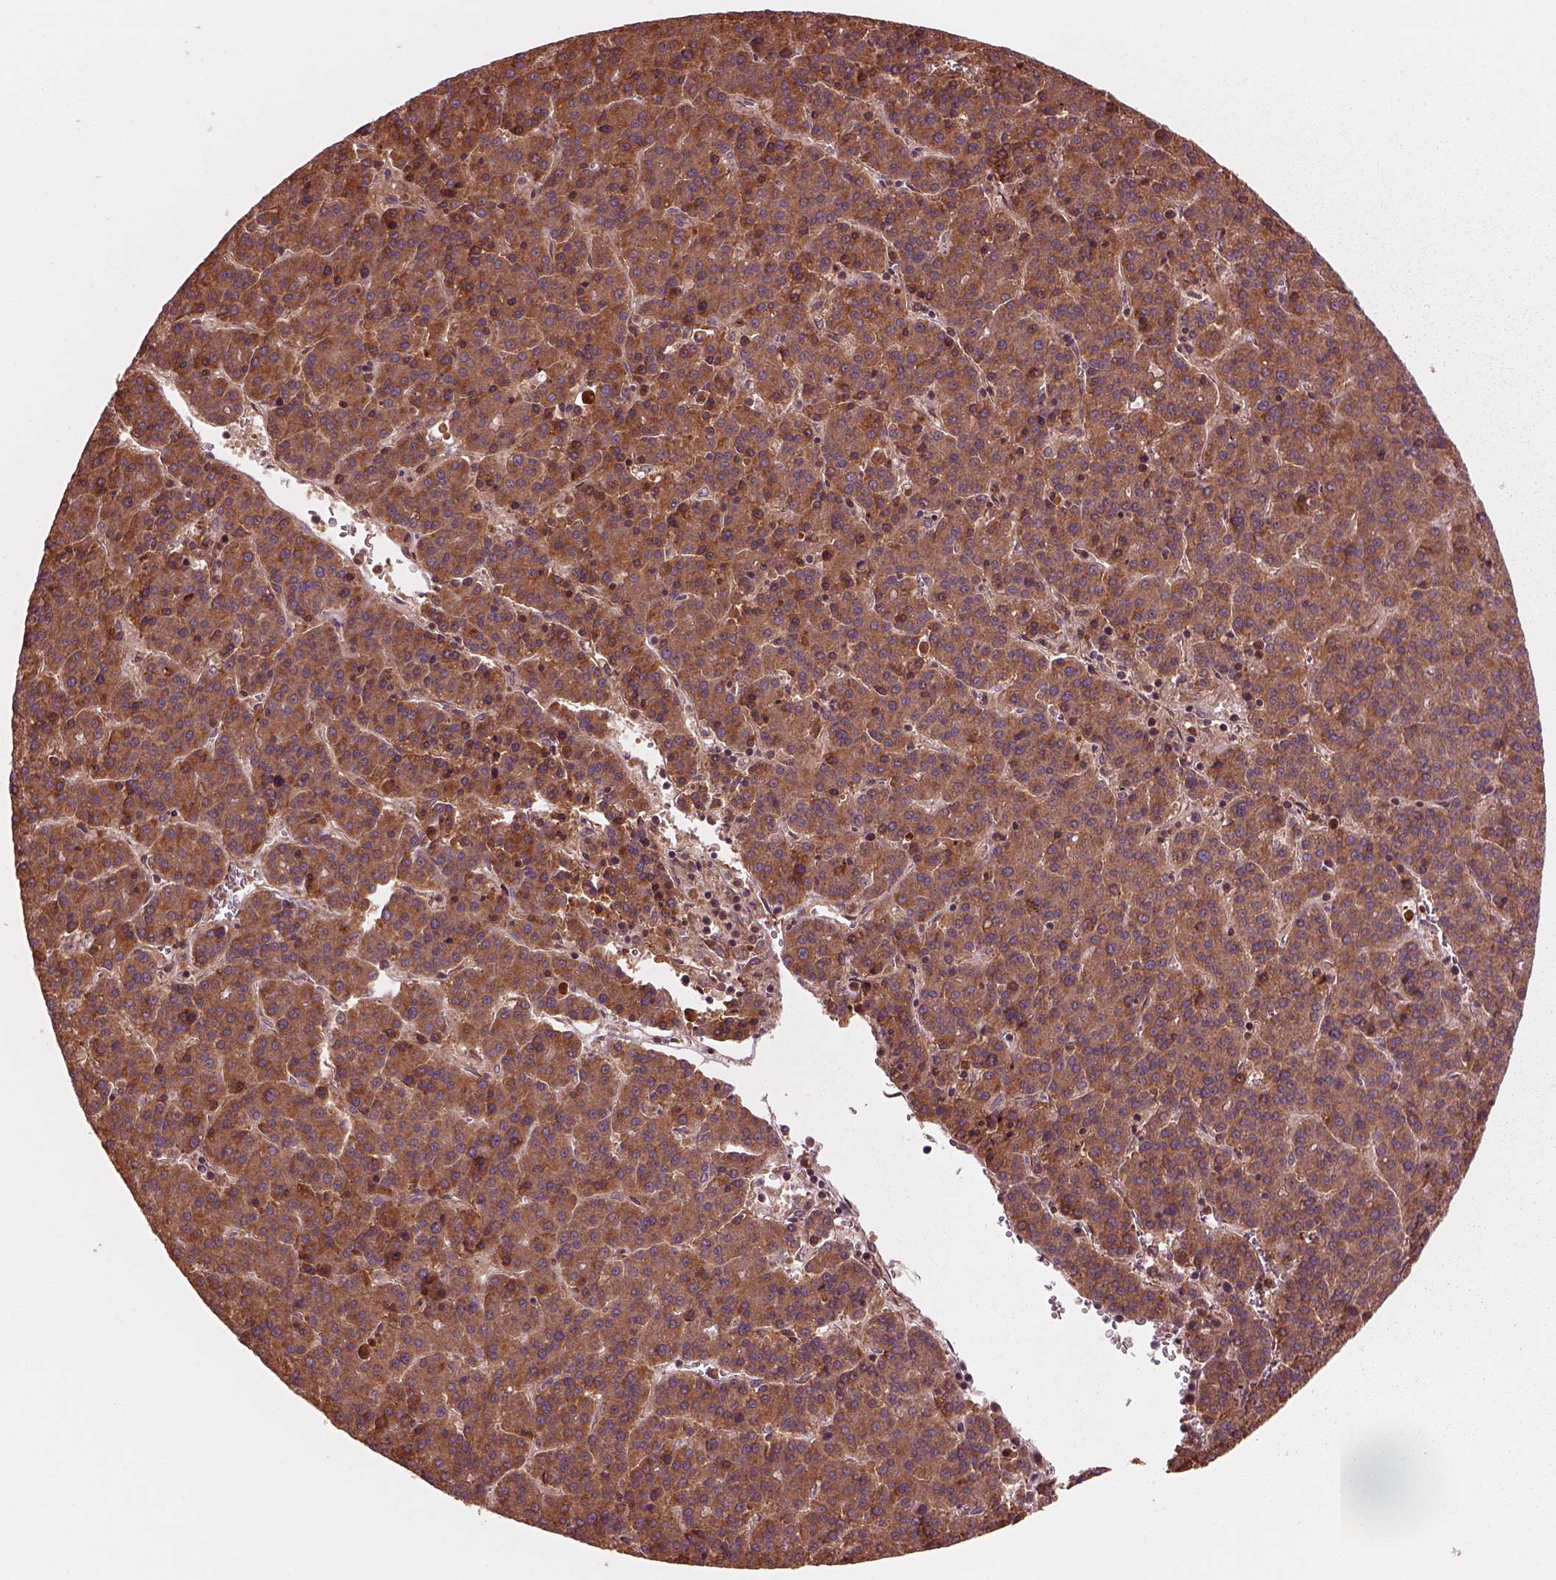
{"staining": {"intensity": "strong", "quantity": ">75%", "location": "cytoplasmic/membranous"}, "tissue": "liver cancer", "cell_type": "Tumor cells", "image_type": "cancer", "snomed": [{"axis": "morphology", "description": "Carcinoma, Hepatocellular, NOS"}, {"axis": "topography", "description": "Liver"}], "caption": "Protein staining of liver cancer tissue exhibits strong cytoplasmic/membranous positivity in approximately >75% of tumor cells.", "gene": "PIK3R2", "patient": {"sex": "female", "age": 58}}